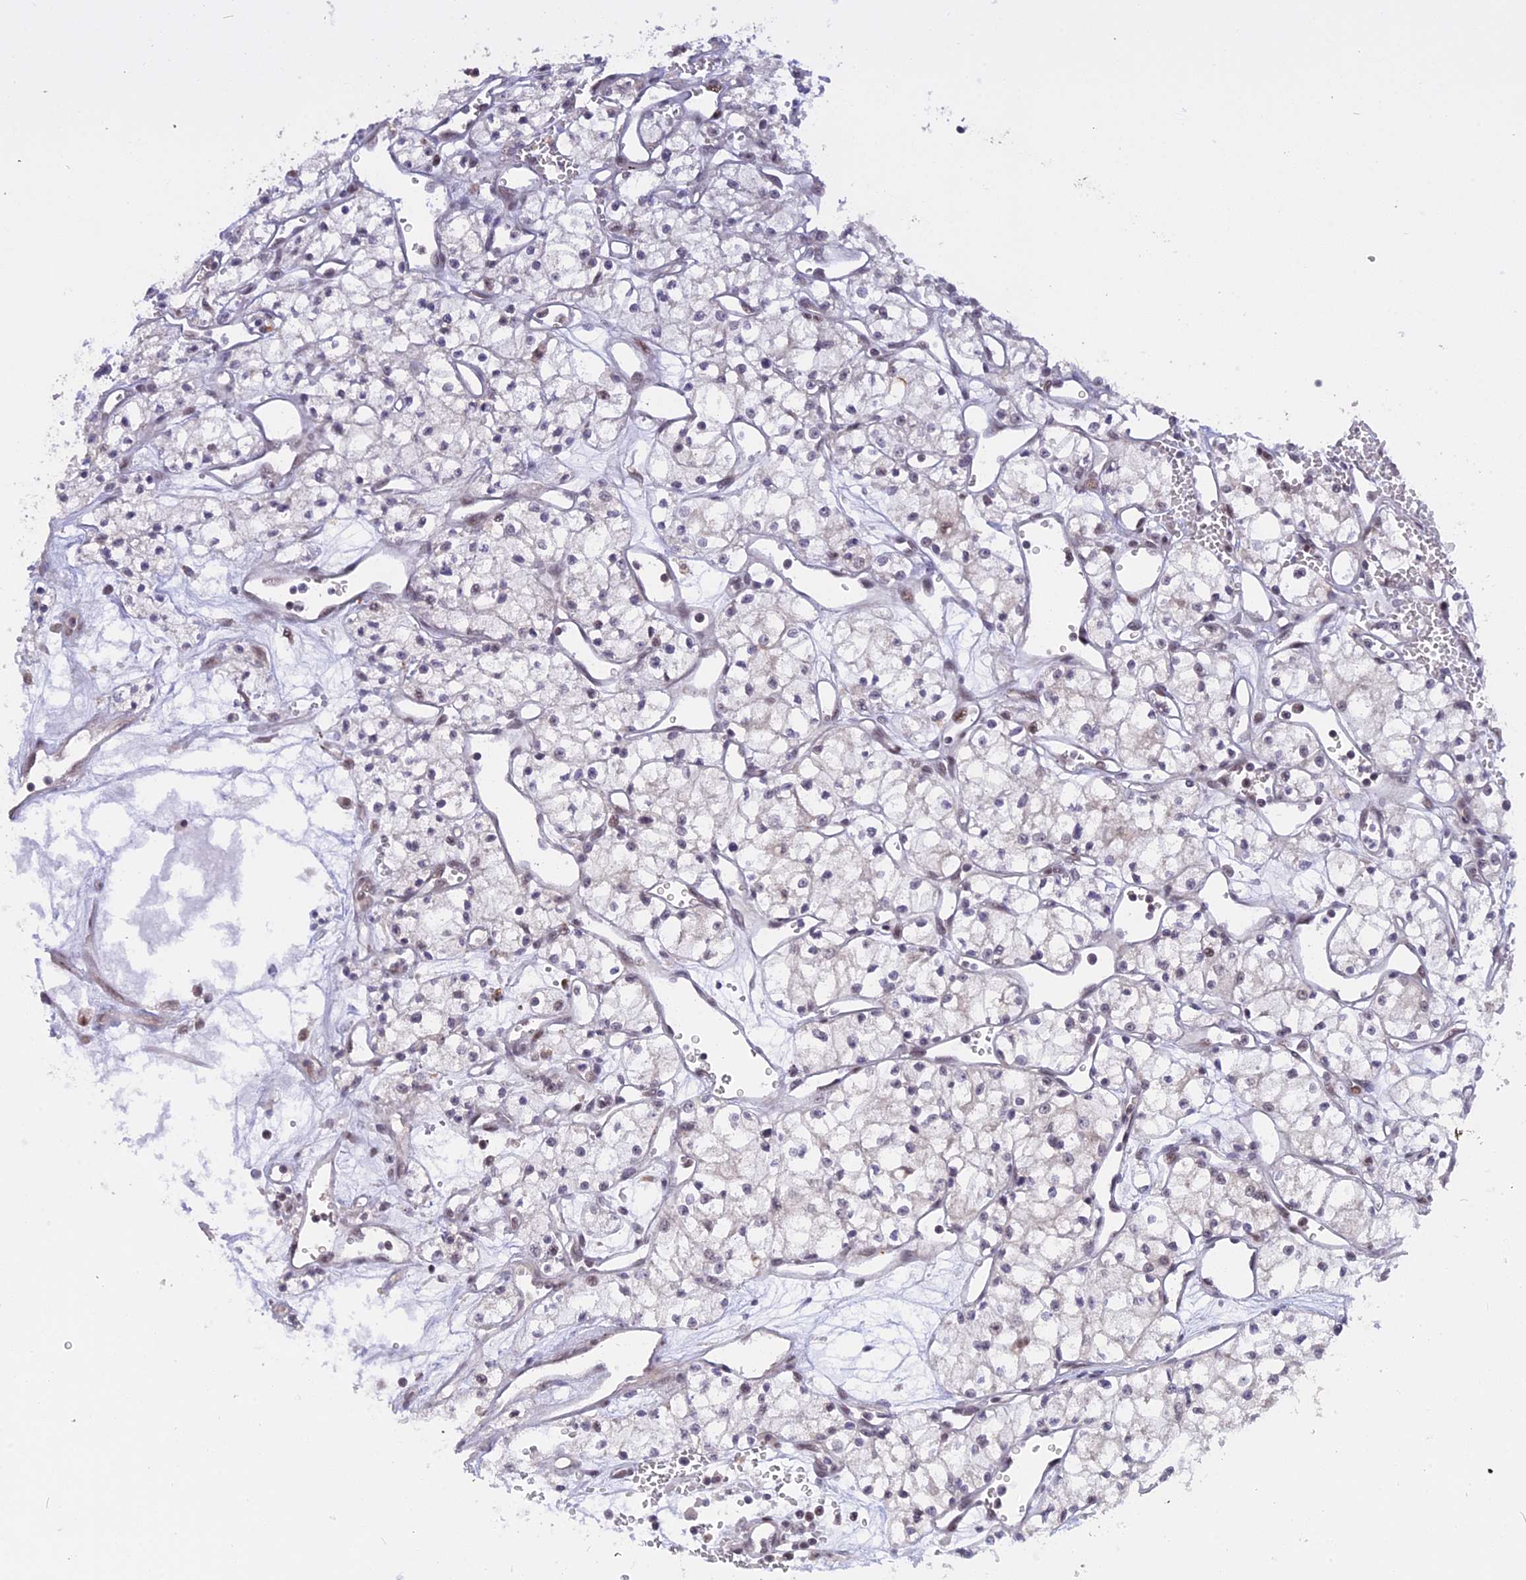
{"staining": {"intensity": "negative", "quantity": "none", "location": "none"}, "tissue": "renal cancer", "cell_type": "Tumor cells", "image_type": "cancer", "snomed": [{"axis": "morphology", "description": "Adenocarcinoma, NOS"}, {"axis": "topography", "description": "Kidney"}], "caption": "Human adenocarcinoma (renal) stained for a protein using immunohistochemistry (IHC) exhibits no staining in tumor cells.", "gene": "POLR2C", "patient": {"sex": "male", "age": 59}}